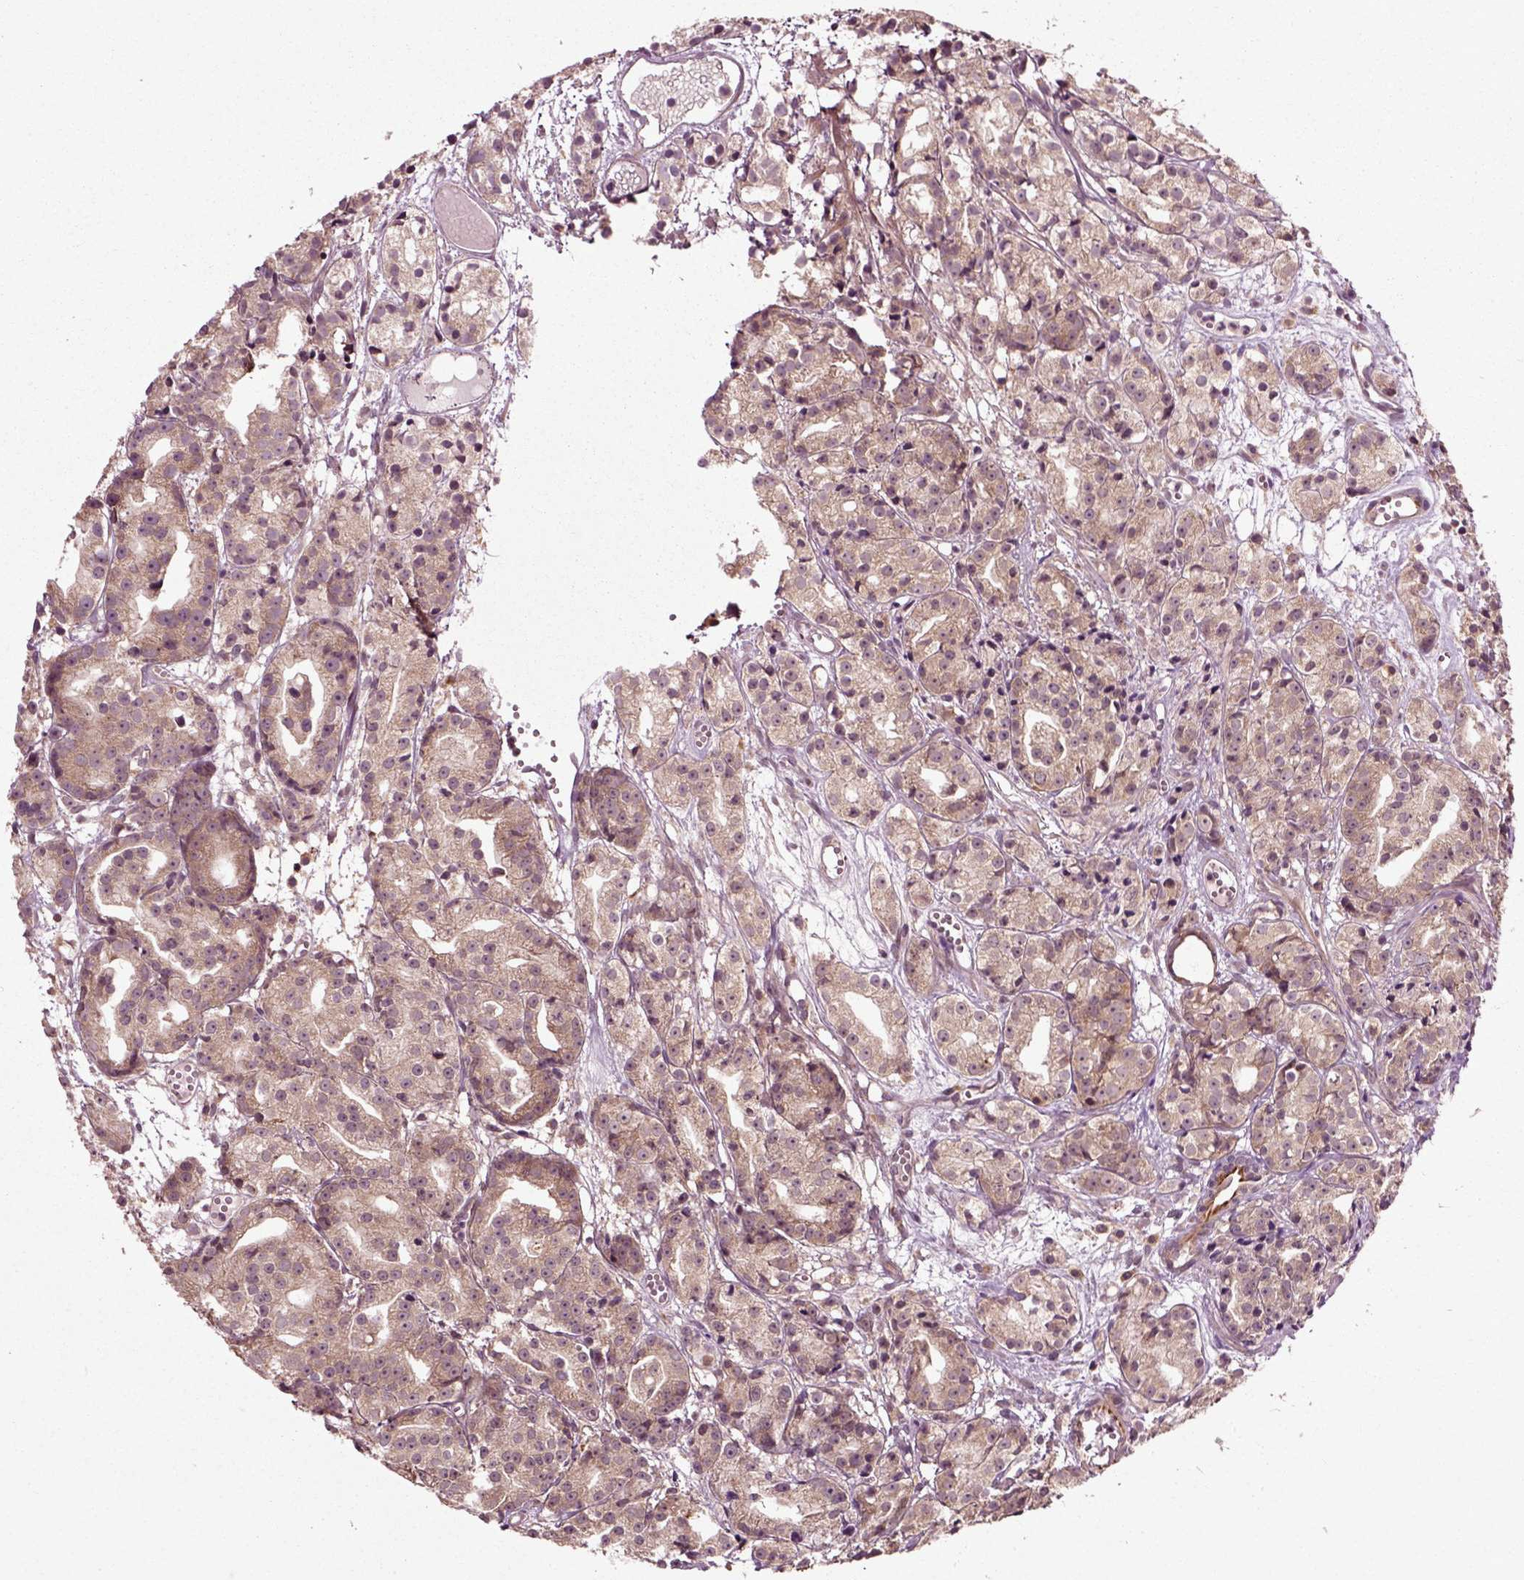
{"staining": {"intensity": "weak", "quantity": ">75%", "location": "cytoplasmic/membranous"}, "tissue": "prostate cancer", "cell_type": "Tumor cells", "image_type": "cancer", "snomed": [{"axis": "morphology", "description": "Adenocarcinoma, Medium grade"}, {"axis": "topography", "description": "Prostate"}], "caption": "Tumor cells reveal weak cytoplasmic/membranous positivity in approximately >75% of cells in prostate cancer (adenocarcinoma (medium-grade)).", "gene": "PLCD3", "patient": {"sex": "male", "age": 74}}